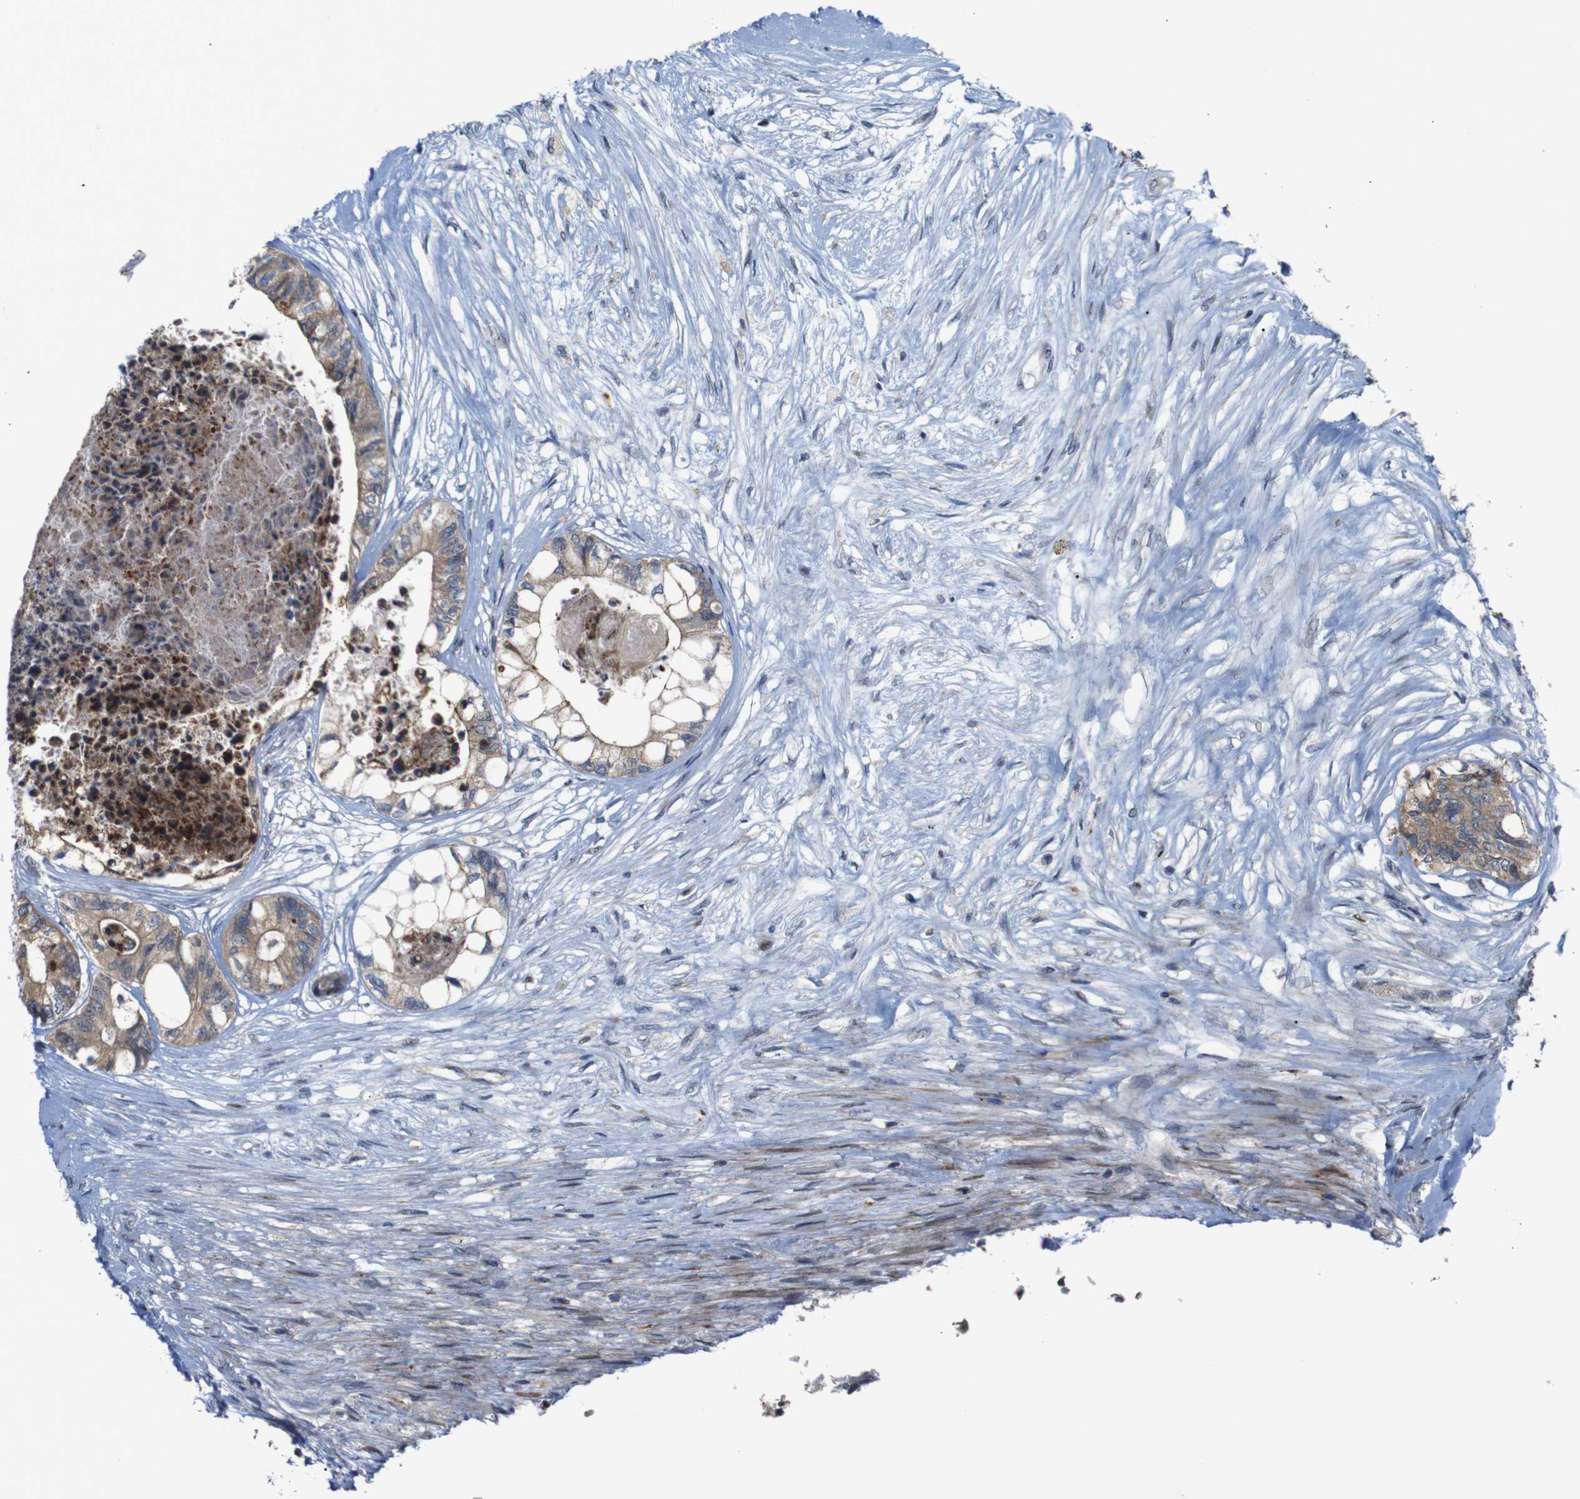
{"staining": {"intensity": "moderate", "quantity": ">75%", "location": "cytoplasmic/membranous"}, "tissue": "colorectal cancer", "cell_type": "Tumor cells", "image_type": "cancer", "snomed": [{"axis": "morphology", "description": "Adenocarcinoma, NOS"}, {"axis": "topography", "description": "Rectum"}], "caption": "DAB immunohistochemical staining of adenocarcinoma (colorectal) displays moderate cytoplasmic/membranous protein staining in approximately >75% of tumor cells. Immunohistochemistry stains the protein in brown and the nuclei are stained blue.", "gene": "ATP7B", "patient": {"sex": "male", "age": 63}}